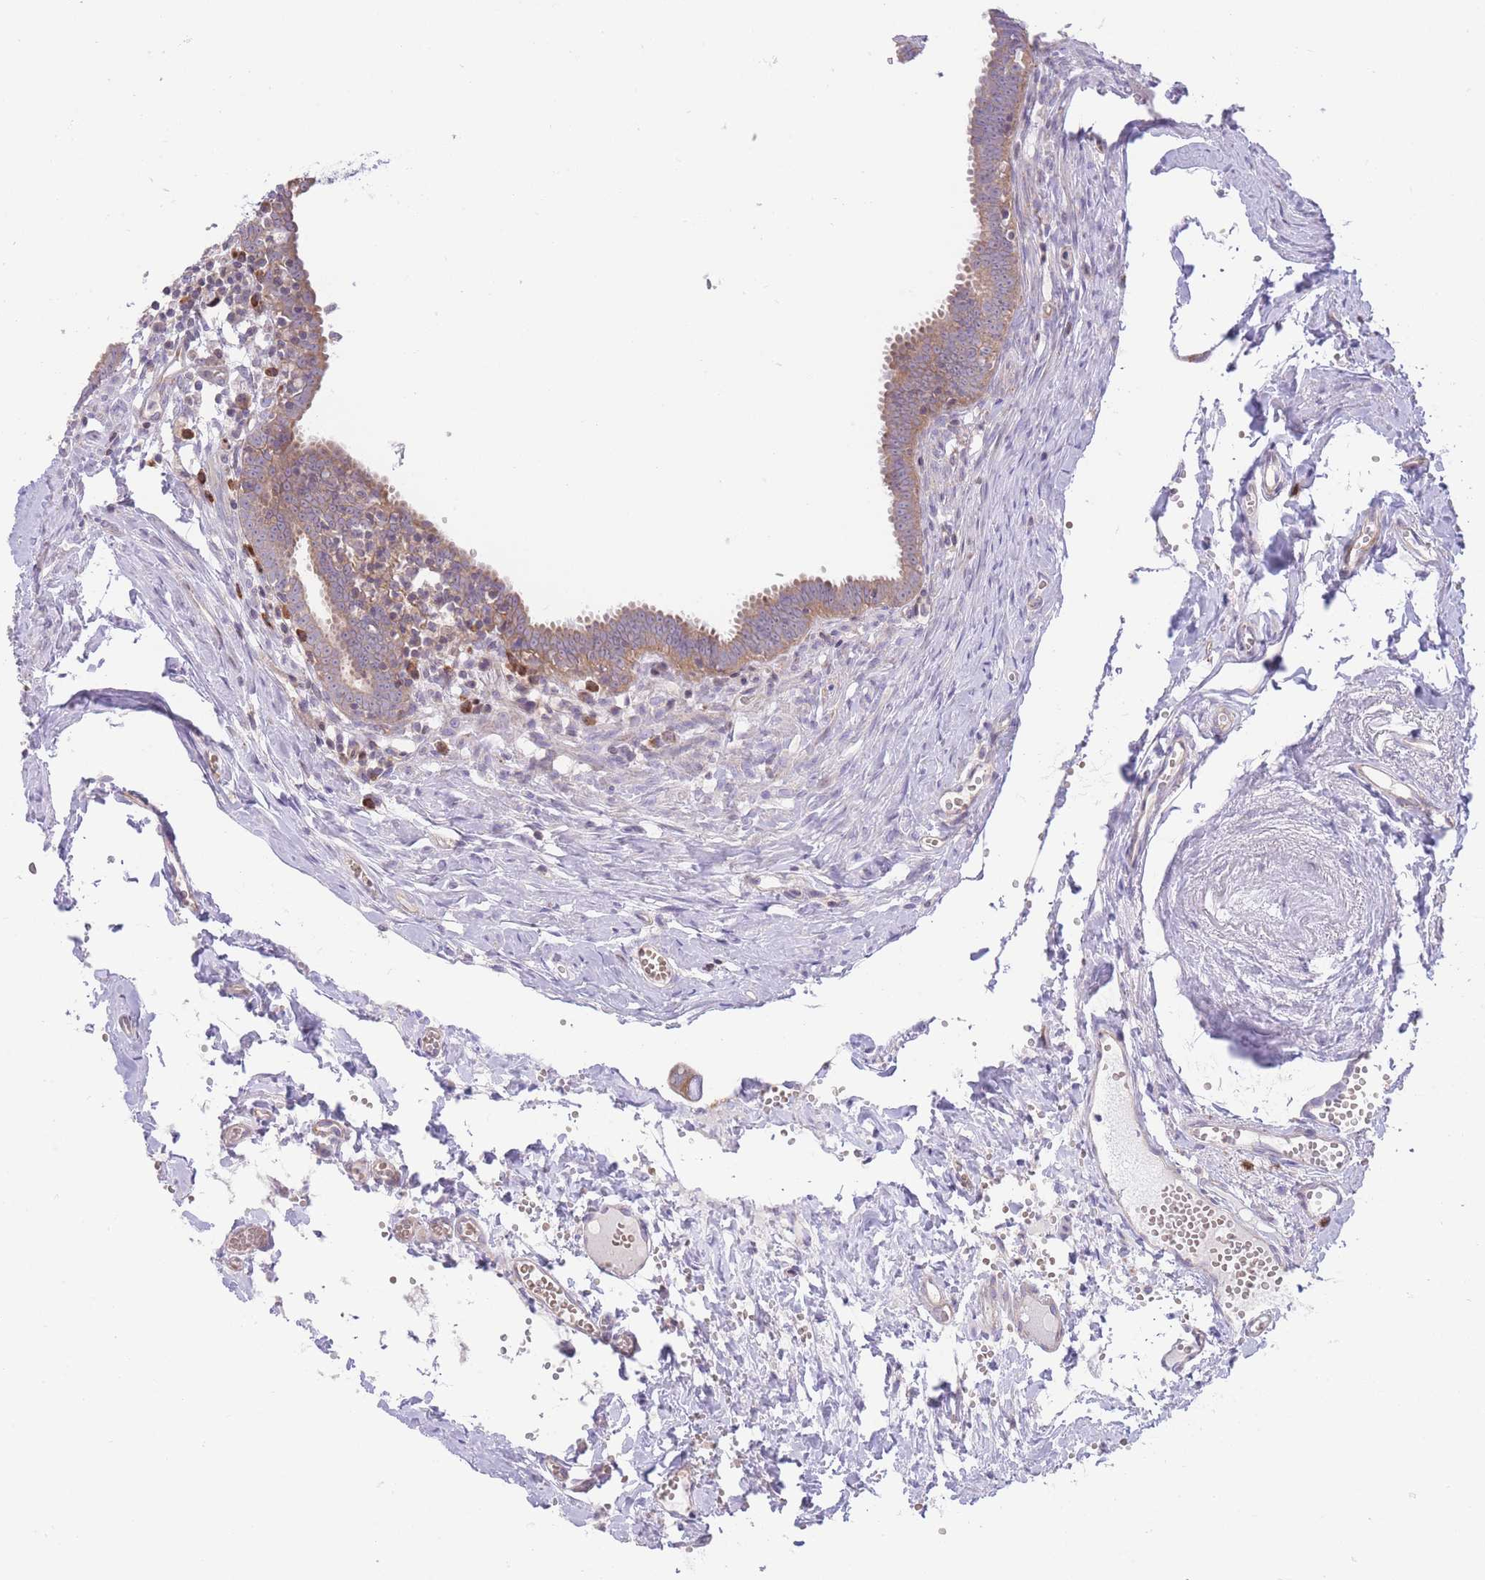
{"staining": {"intensity": "moderate", "quantity": ">75%", "location": "cytoplasmic/membranous"}, "tissue": "fallopian tube", "cell_type": "Glandular cells", "image_type": "normal", "snomed": [{"axis": "morphology", "description": "Normal tissue, NOS"}, {"axis": "morphology", "description": "Carcinoma, NOS"}, {"axis": "topography", "description": "Fallopian tube"}, {"axis": "topography", "description": "Ovary"}], "caption": "Immunohistochemical staining of unremarkable human fallopian tube reveals >75% levels of moderate cytoplasmic/membranous protein positivity in approximately >75% of glandular cells. (DAB (3,3'-diaminobenzidine) IHC, brown staining for protein, blue staining for nuclei).", "gene": "BOLA2B", "patient": {"sex": "female", "age": 59}}